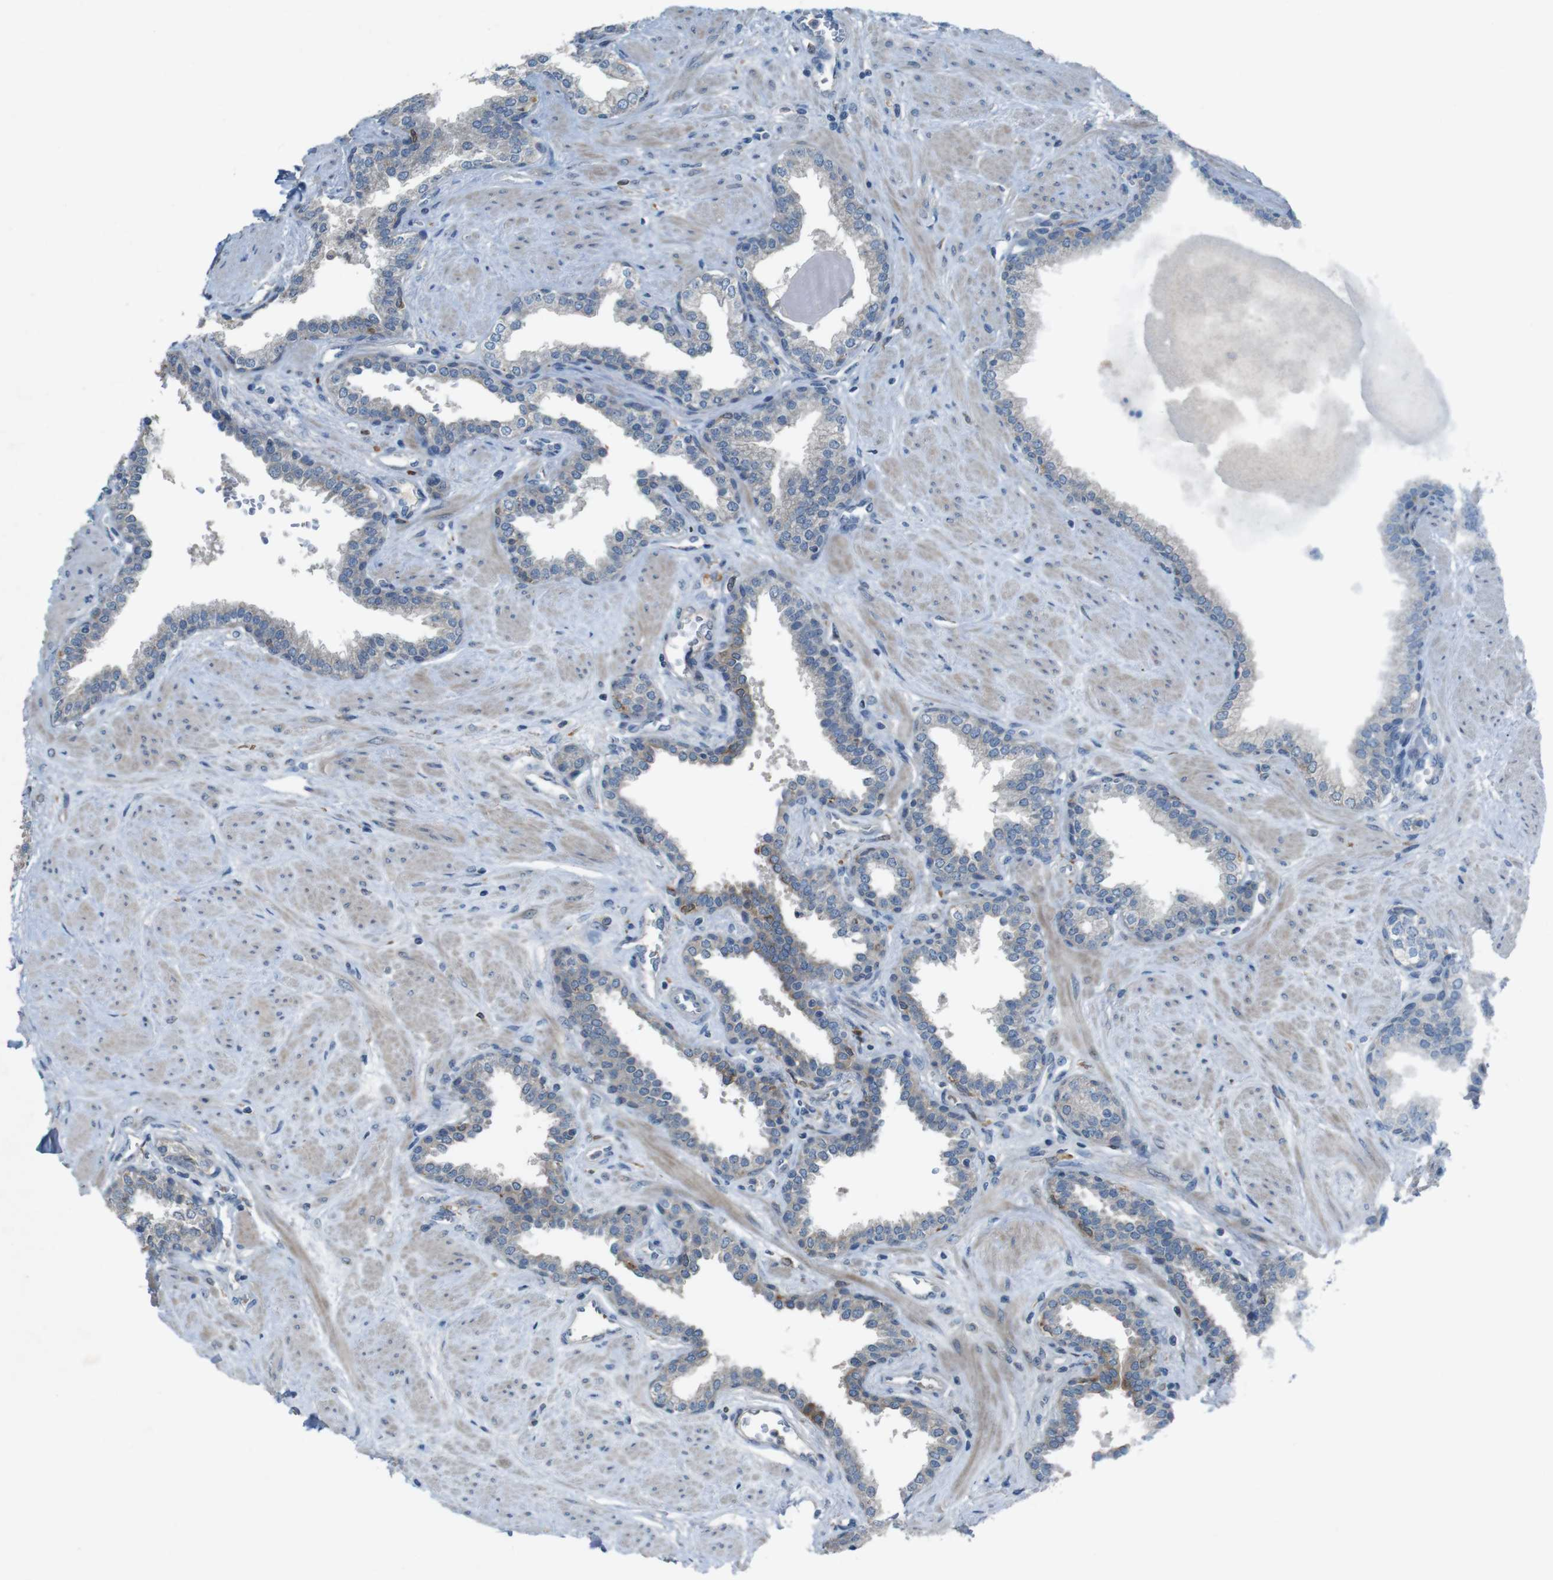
{"staining": {"intensity": "weak", "quantity": "<25%", "location": "cytoplasmic/membranous"}, "tissue": "prostate", "cell_type": "Glandular cells", "image_type": "normal", "snomed": [{"axis": "morphology", "description": "Normal tissue, NOS"}, {"axis": "topography", "description": "Prostate"}], "caption": "Immunohistochemistry of benign human prostate exhibits no expression in glandular cells. (DAB (3,3'-diaminobenzidine) immunohistochemistry, high magnification).", "gene": "MOGAT3", "patient": {"sex": "male", "age": 51}}